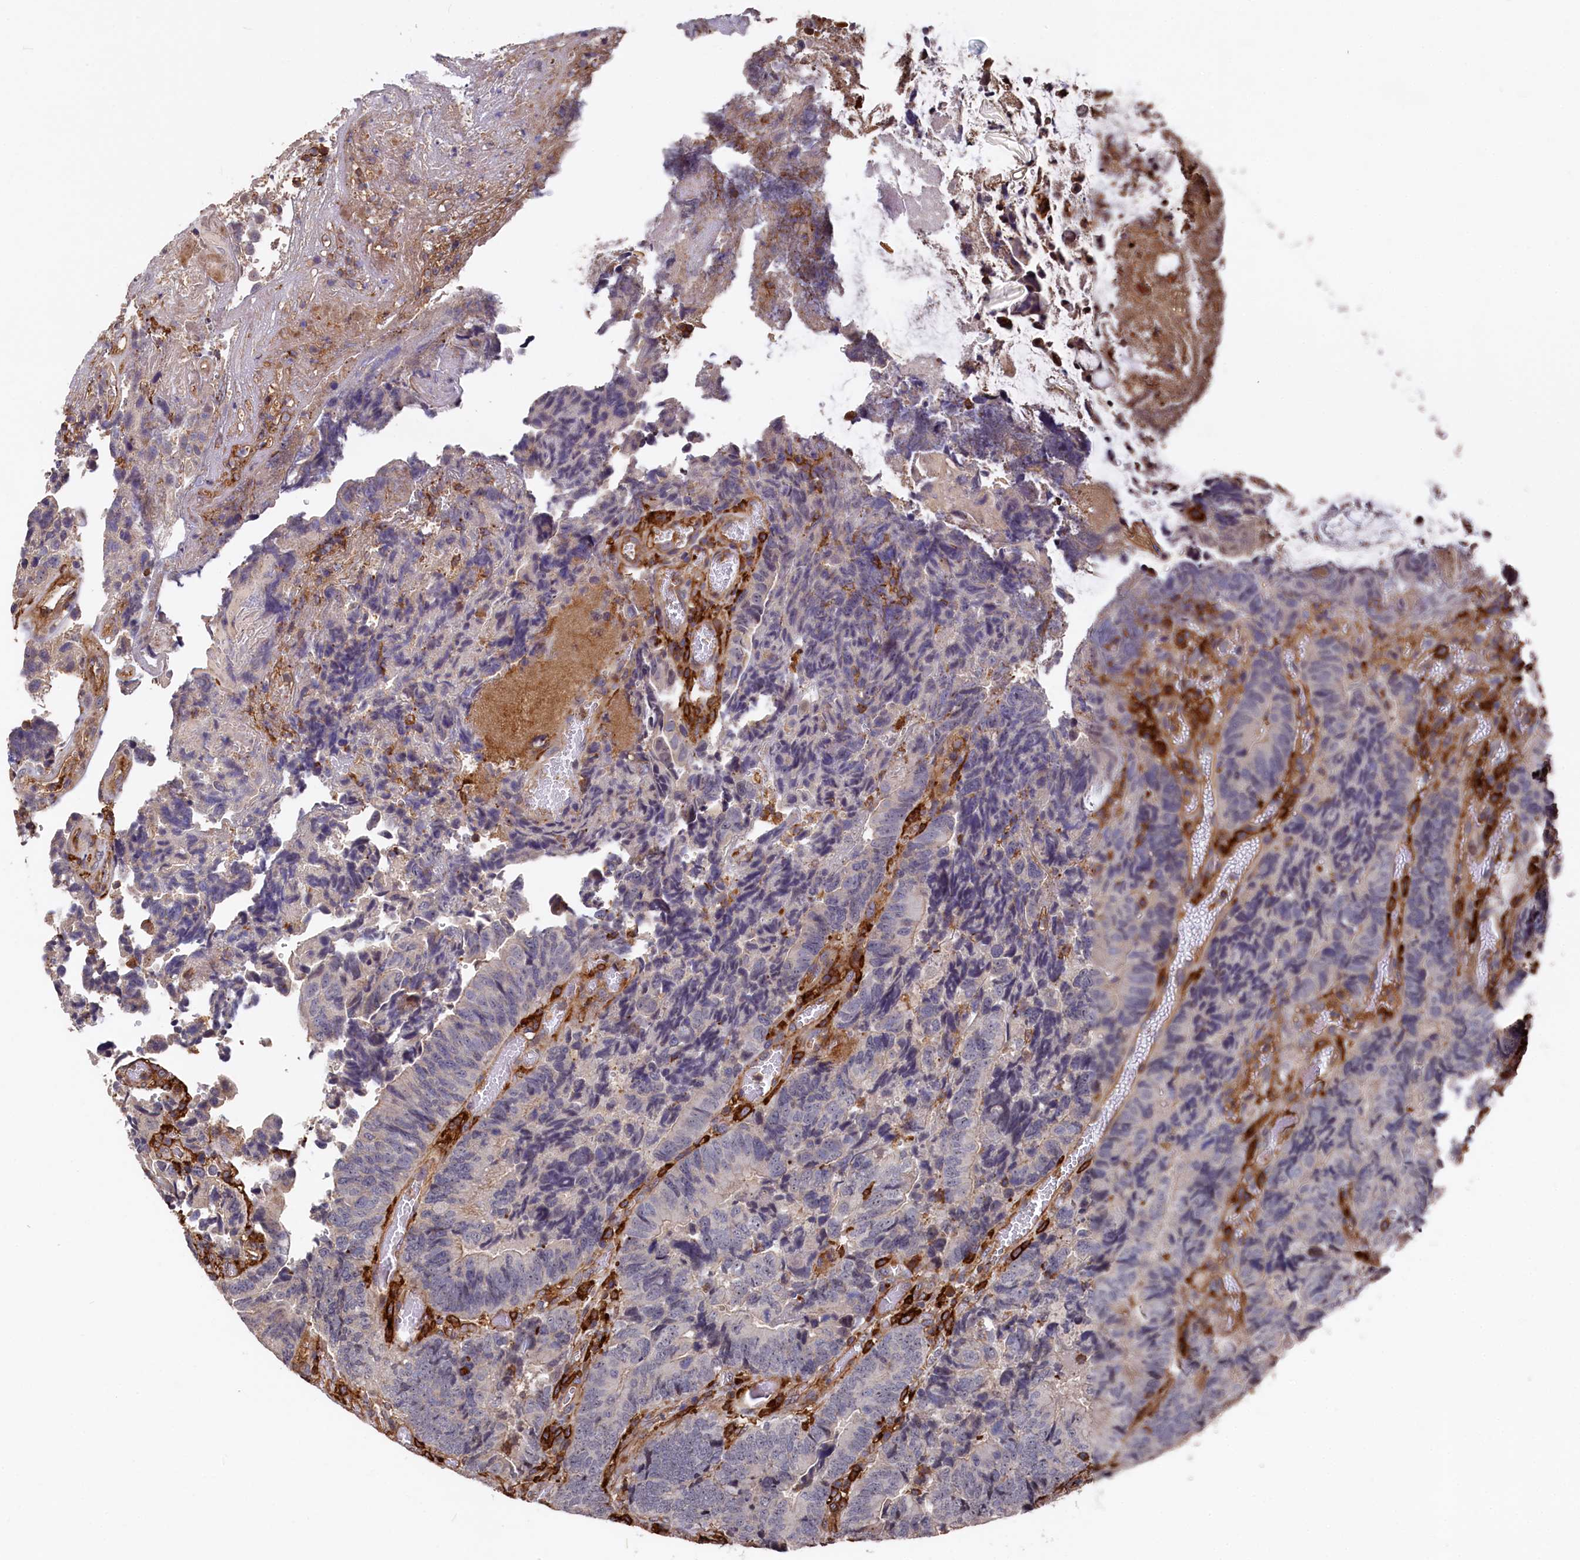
{"staining": {"intensity": "negative", "quantity": "none", "location": "none"}, "tissue": "colorectal cancer", "cell_type": "Tumor cells", "image_type": "cancer", "snomed": [{"axis": "morphology", "description": "Adenocarcinoma, NOS"}, {"axis": "topography", "description": "Colon"}], "caption": "Photomicrograph shows no protein expression in tumor cells of colorectal adenocarcinoma tissue.", "gene": "PLEKHO2", "patient": {"sex": "female", "age": 67}}